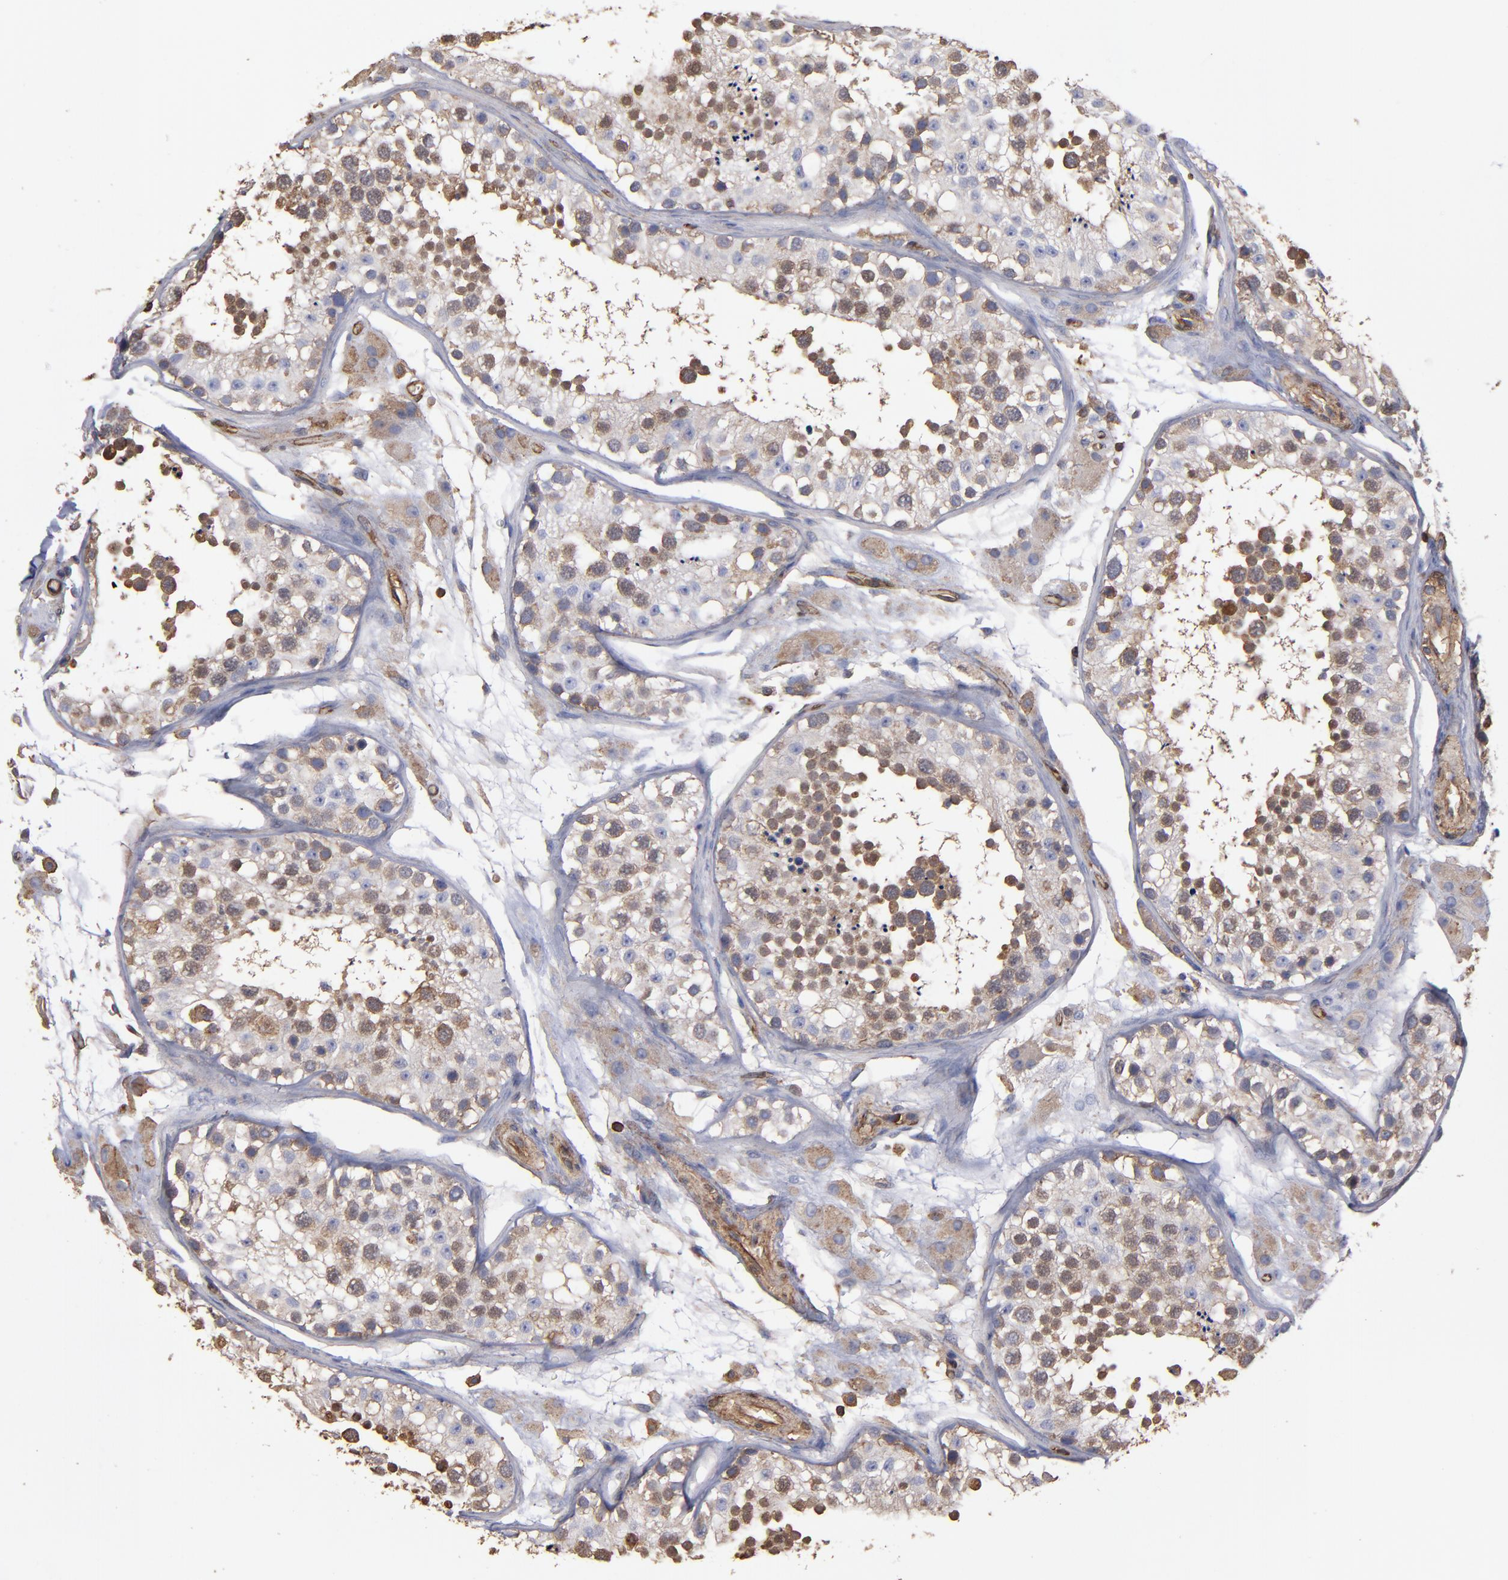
{"staining": {"intensity": "weak", "quantity": ">75%", "location": "cytoplasmic/membranous"}, "tissue": "testis", "cell_type": "Cells in seminiferous ducts", "image_type": "normal", "snomed": [{"axis": "morphology", "description": "Normal tissue, NOS"}, {"axis": "topography", "description": "Testis"}], "caption": "IHC (DAB) staining of unremarkable testis reveals weak cytoplasmic/membranous protein positivity in about >75% of cells in seminiferous ducts.", "gene": "ACTN4", "patient": {"sex": "male", "age": 26}}